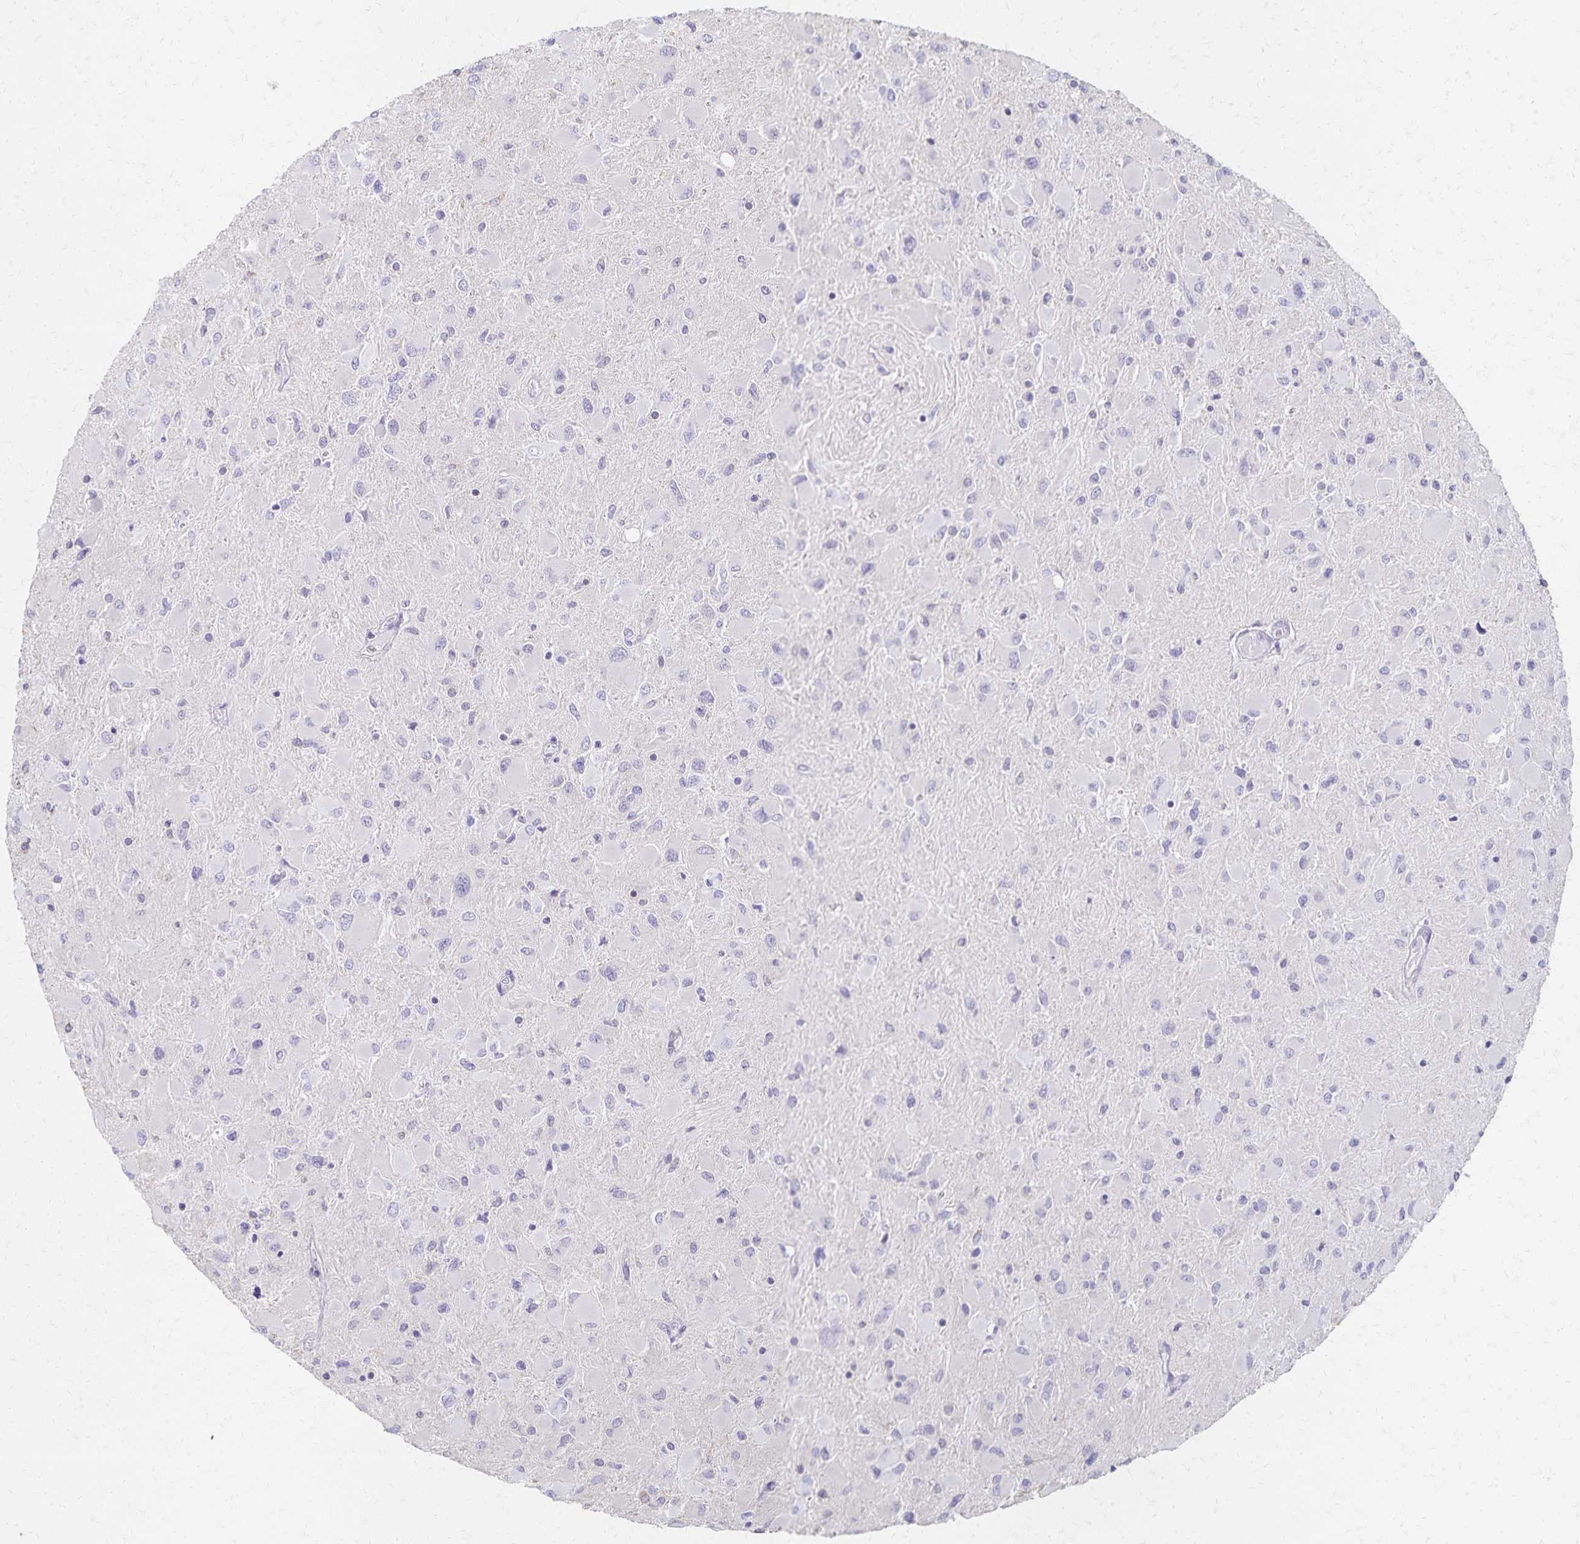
{"staining": {"intensity": "negative", "quantity": "none", "location": "none"}, "tissue": "glioma", "cell_type": "Tumor cells", "image_type": "cancer", "snomed": [{"axis": "morphology", "description": "Glioma, malignant, High grade"}, {"axis": "topography", "description": "Cerebral cortex"}], "caption": "Tumor cells are negative for brown protein staining in high-grade glioma (malignant). Brightfield microscopy of immunohistochemistry stained with DAB (brown) and hematoxylin (blue), captured at high magnification.", "gene": "KISS1", "patient": {"sex": "female", "age": 36}}